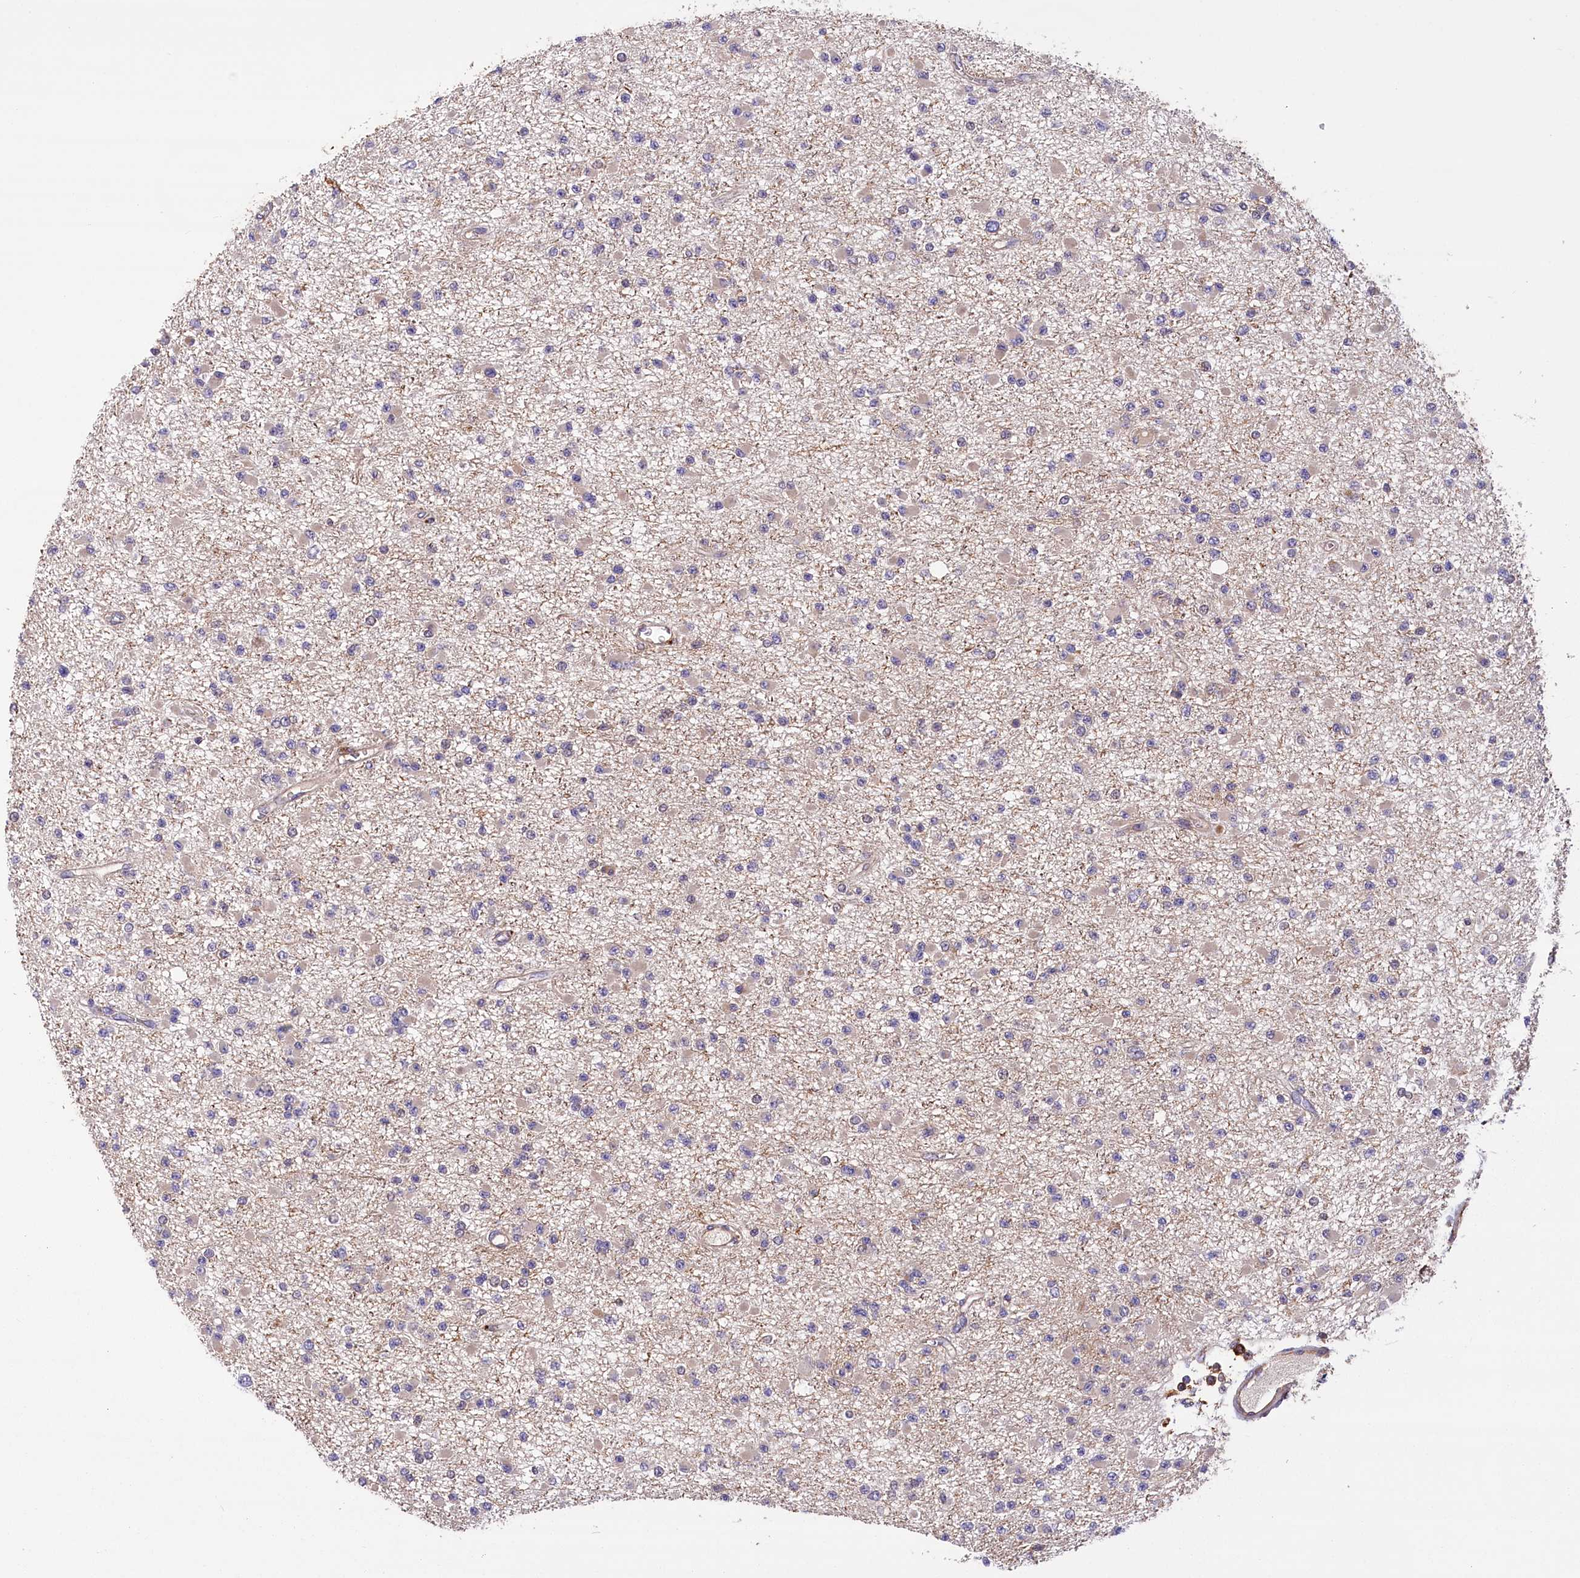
{"staining": {"intensity": "negative", "quantity": "none", "location": "none"}, "tissue": "glioma", "cell_type": "Tumor cells", "image_type": "cancer", "snomed": [{"axis": "morphology", "description": "Glioma, malignant, Low grade"}, {"axis": "topography", "description": "Brain"}], "caption": "Immunohistochemistry (IHC) of human glioma reveals no staining in tumor cells. Brightfield microscopy of IHC stained with DAB (brown) and hematoxylin (blue), captured at high magnification.", "gene": "DPP3", "patient": {"sex": "female", "age": 22}}